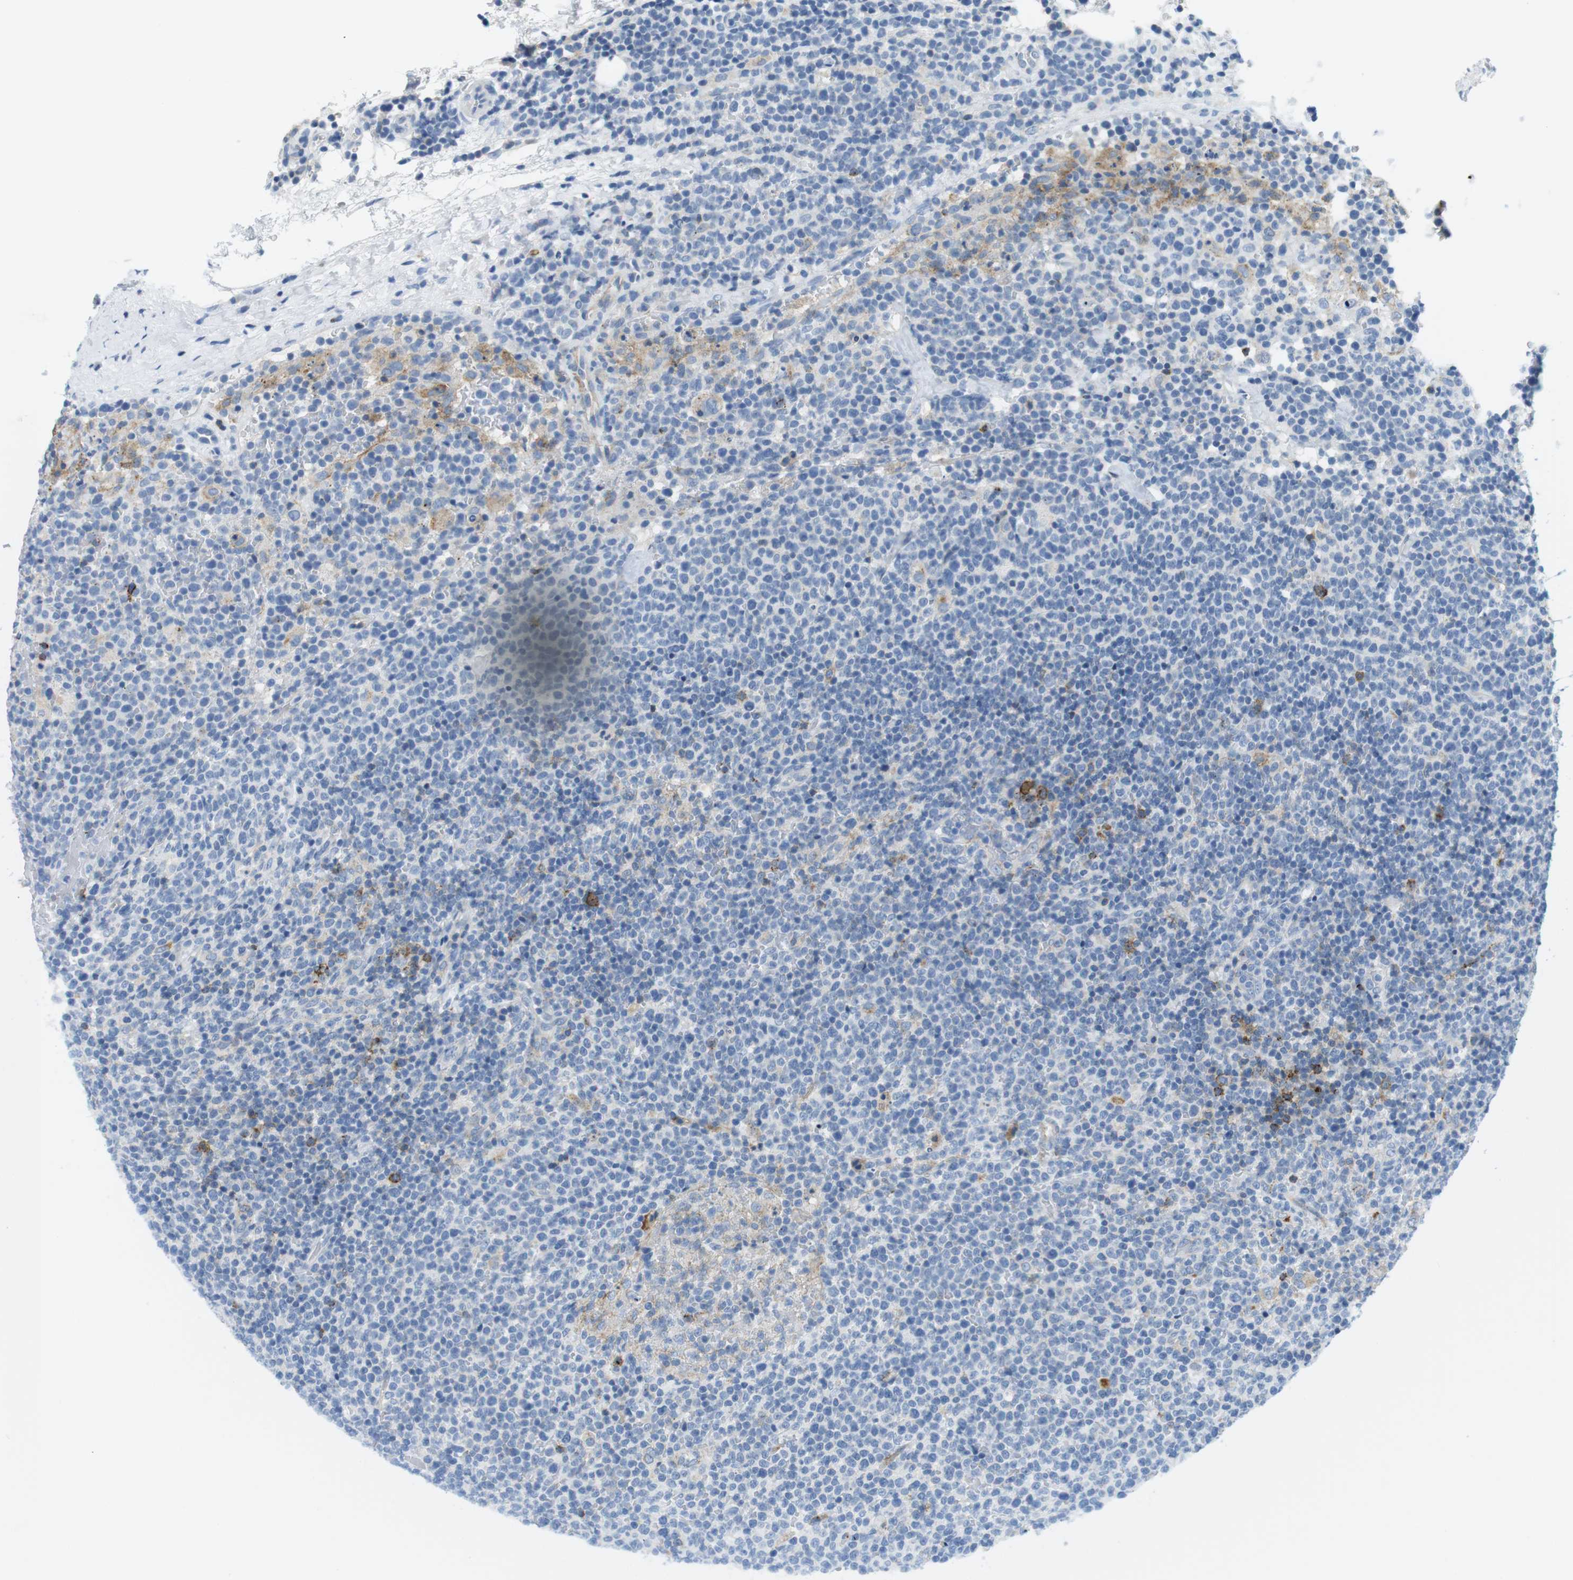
{"staining": {"intensity": "weak", "quantity": "<25%", "location": "cytoplasmic/membranous"}, "tissue": "lymphoma", "cell_type": "Tumor cells", "image_type": "cancer", "snomed": [{"axis": "morphology", "description": "Malignant lymphoma, non-Hodgkin's type, High grade"}, {"axis": "topography", "description": "Lymph node"}], "caption": "There is no significant positivity in tumor cells of lymphoma.", "gene": "TNFRSF4", "patient": {"sex": "male", "age": 61}}